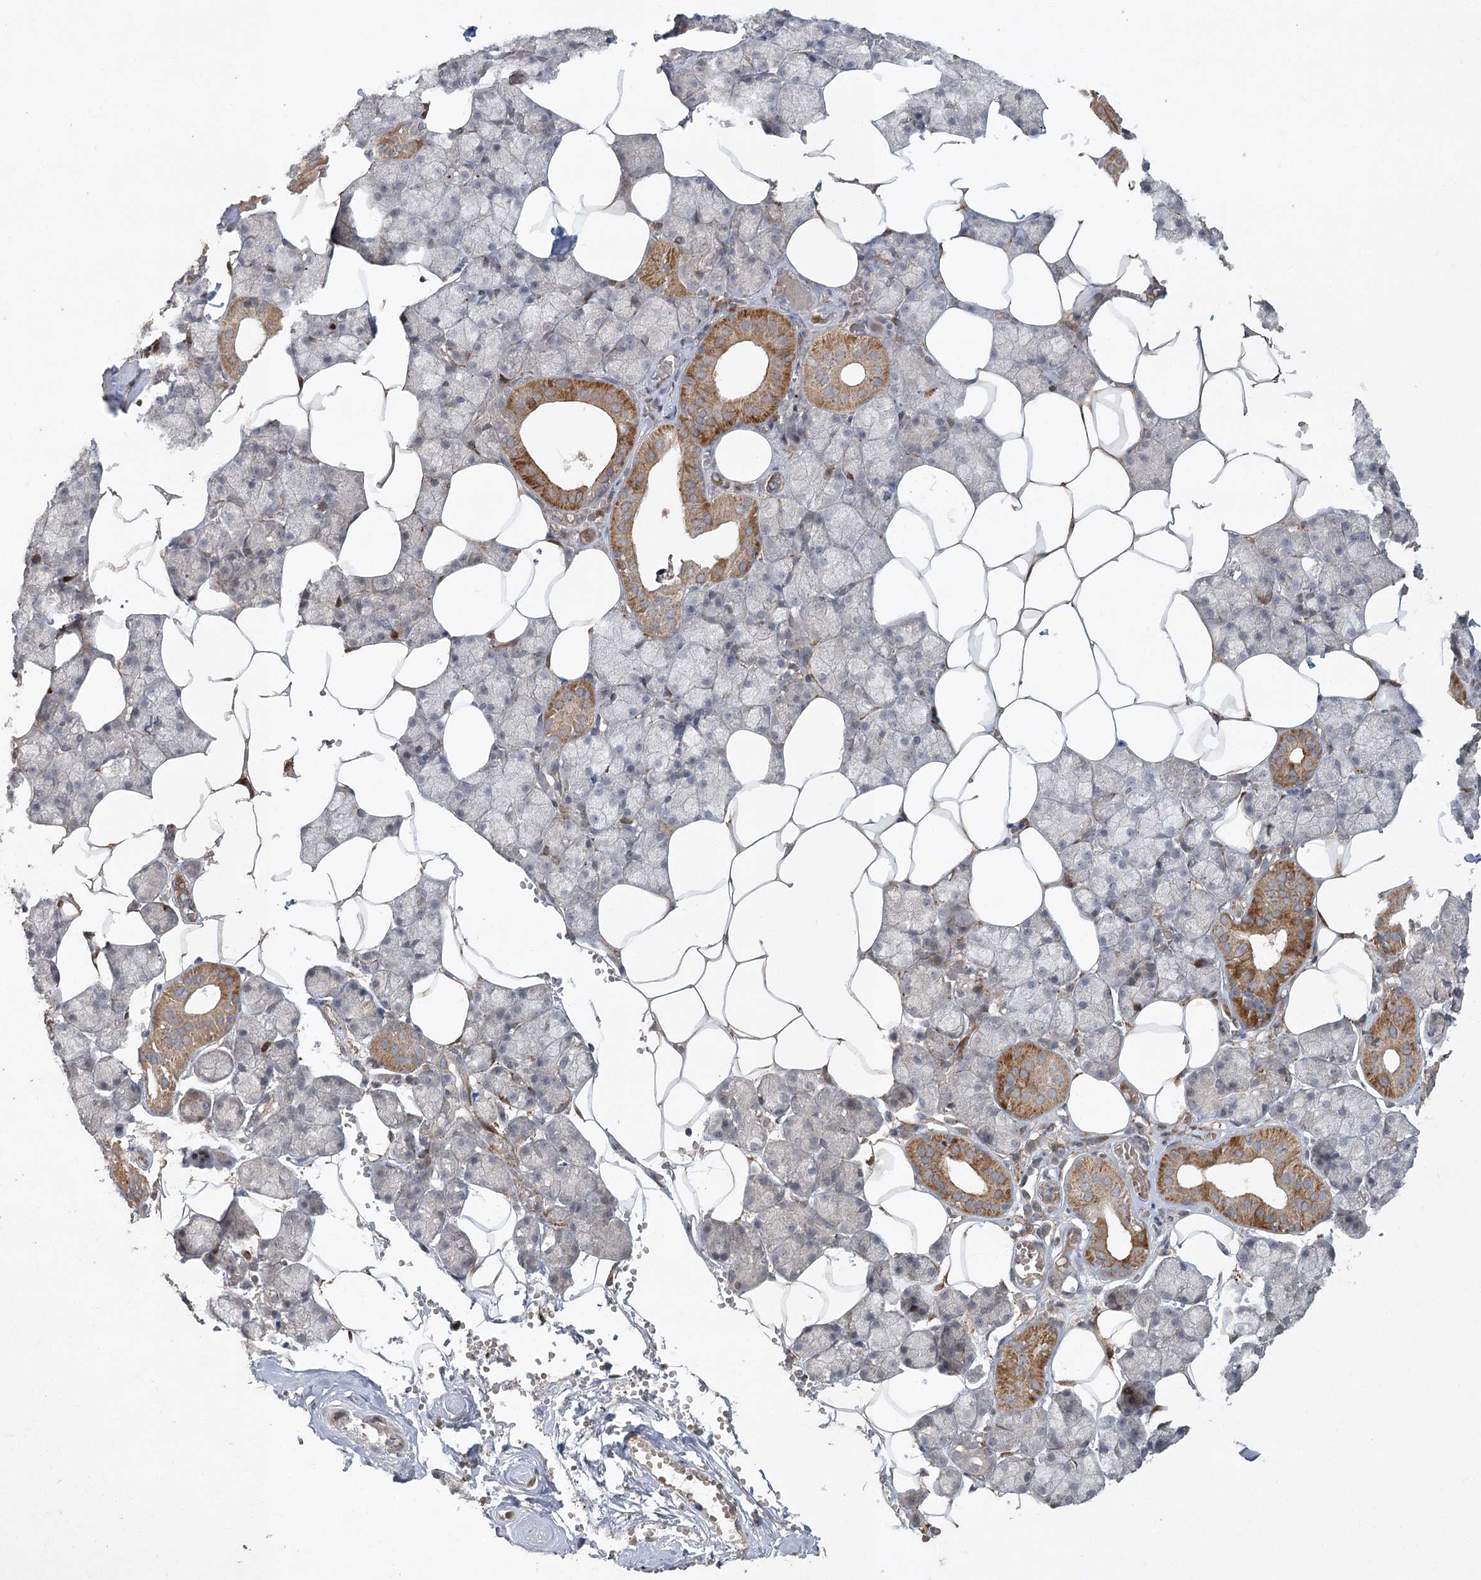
{"staining": {"intensity": "strong", "quantity": "<25%", "location": "cytoplasmic/membranous"}, "tissue": "salivary gland", "cell_type": "Glandular cells", "image_type": "normal", "snomed": [{"axis": "morphology", "description": "Normal tissue, NOS"}, {"axis": "topography", "description": "Salivary gland"}], "caption": "Immunohistochemical staining of benign human salivary gland demonstrates medium levels of strong cytoplasmic/membranous expression in about <25% of glandular cells. (DAB (3,3'-diaminobenzidine) = brown stain, brightfield microscopy at high magnification).", "gene": "KBTBD4", "patient": {"sex": "male", "age": 62}}